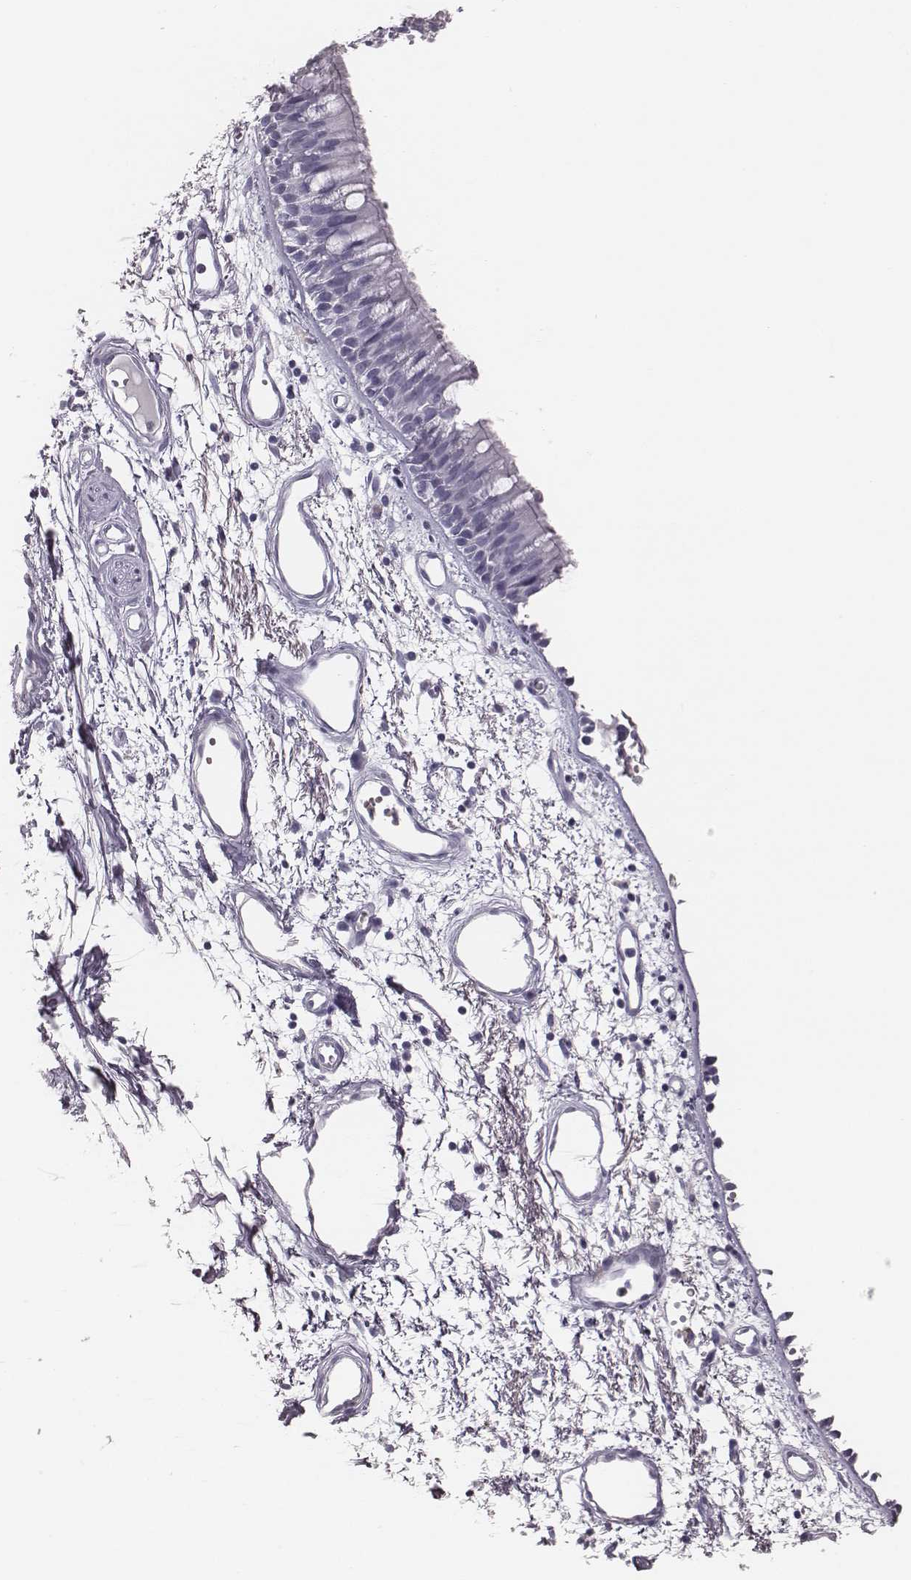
{"staining": {"intensity": "negative", "quantity": "none", "location": "none"}, "tissue": "bronchus", "cell_type": "Respiratory epithelial cells", "image_type": "normal", "snomed": [{"axis": "morphology", "description": "Normal tissue, NOS"}, {"axis": "morphology", "description": "Squamous cell carcinoma, NOS"}, {"axis": "topography", "description": "Cartilage tissue"}, {"axis": "topography", "description": "Bronchus"}, {"axis": "topography", "description": "Lung"}], "caption": "Immunohistochemical staining of unremarkable bronchus exhibits no significant positivity in respiratory epithelial cells.", "gene": "CSH1", "patient": {"sex": "male", "age": 66}}